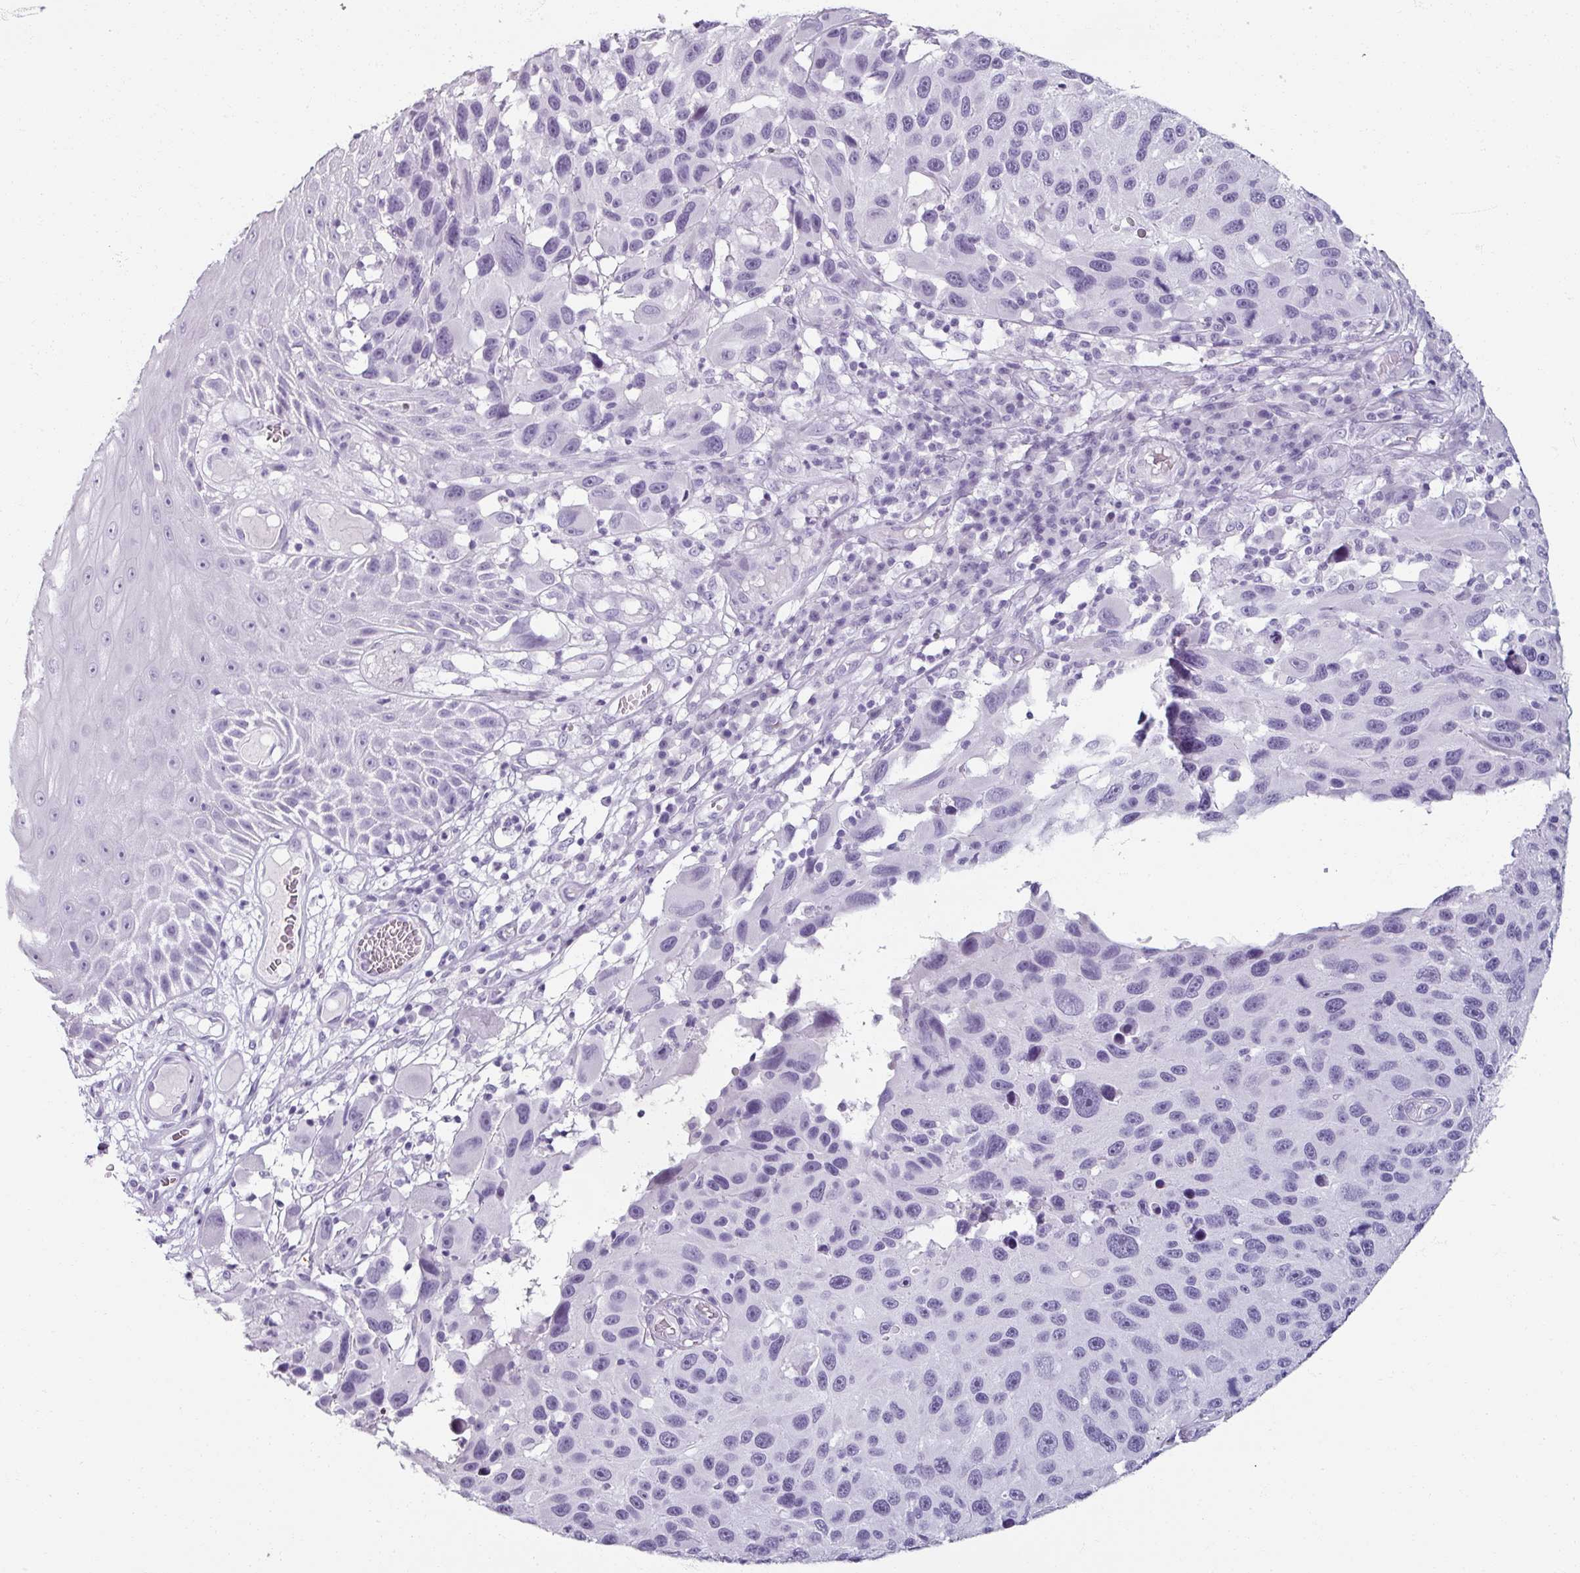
{"staining": {"intensity": "negative", "quantity": "none", "location": "none"}, "tissue": "melanoma", "cell_type": "Tumor cells", "image_type": "cancer", "snomed": [{"axis": "morphology", "description": "Malignant melanoma, NOS"}, {"axis": "topography", "description": "Skin"}], "caption": "The micrograph demonstrates no significant expression in tumor cells of malignant melanoma.", "gene": "REG3G", "patient": {"sex": "male", "age": 53}}